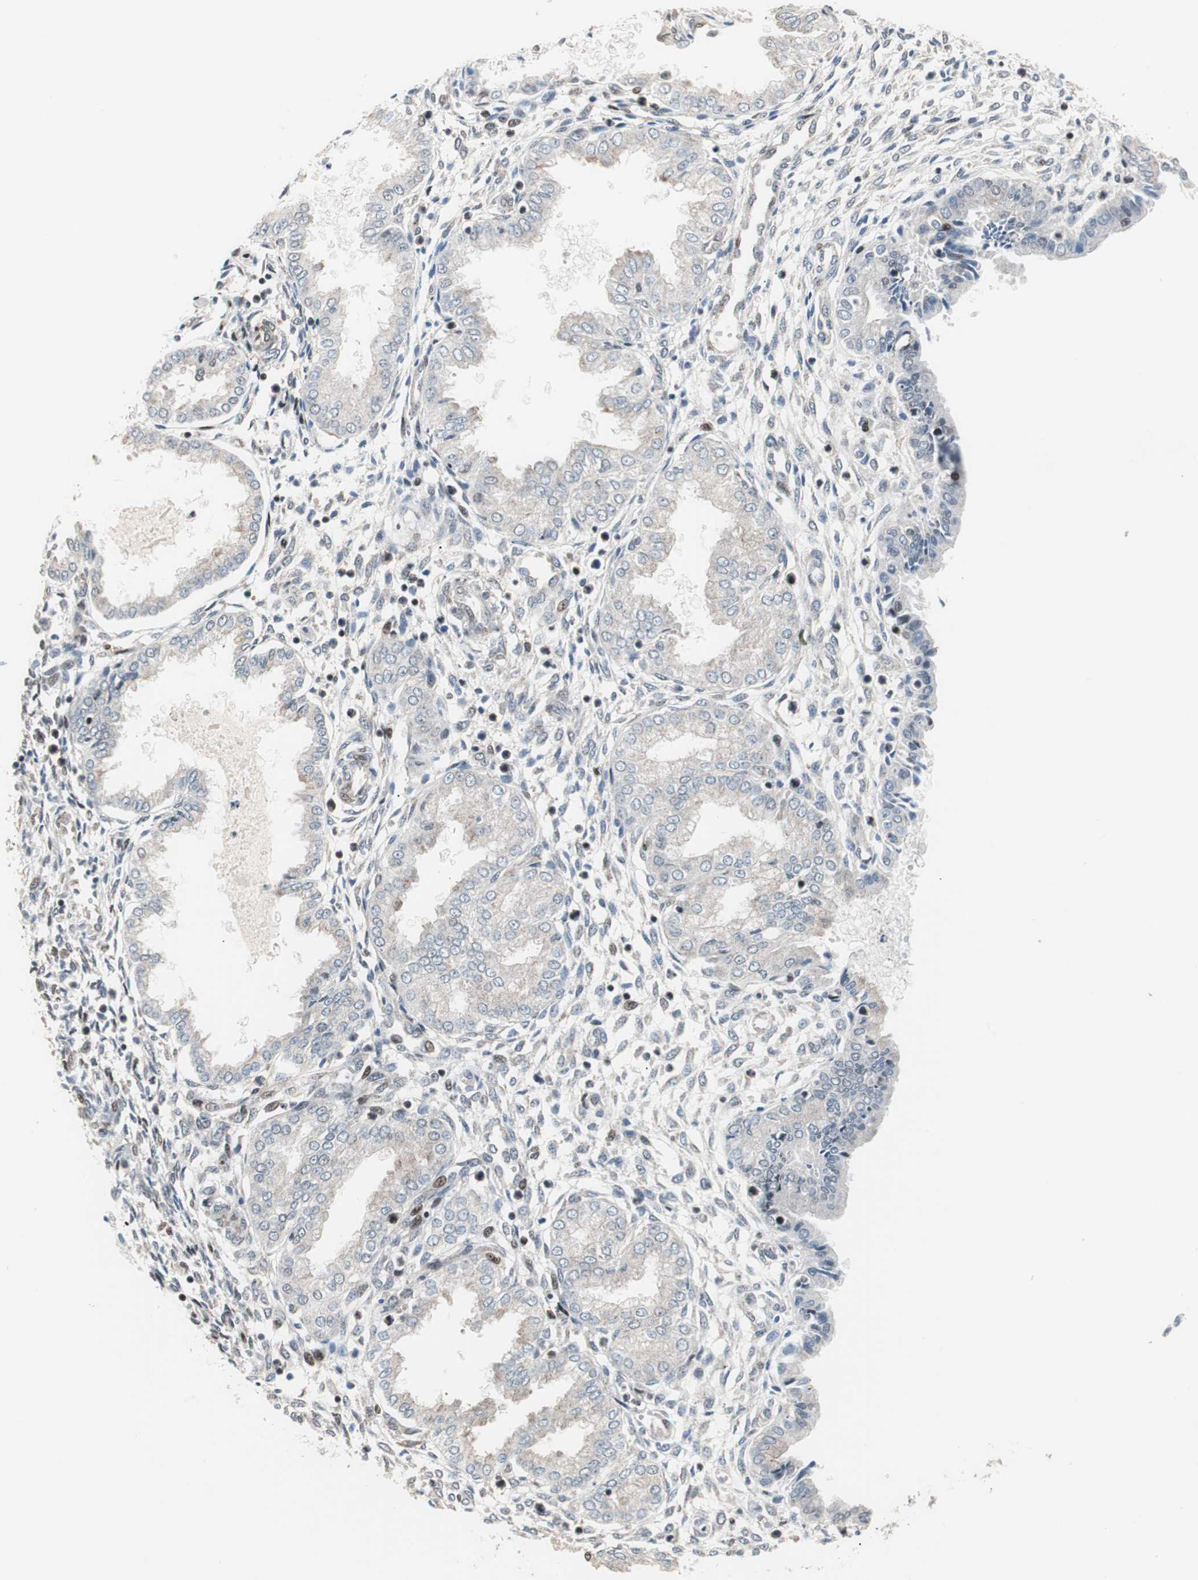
{"staining": {"intensity": "weak", "quantity": "<25%", "location": "nuclear"}, "tissue": "endometrium", "cell_type": "Cells in endometrial stroma", "image_type": "normal", "snomed": [{"axis": "morphology", "description": "Normal tissue, NOS"}, {"axis": "topography", "description": "Endometrium"}], "caption": "Human endometrium stained for a protein using IHC shows no expression in cells in endometrial stroma.", "gene": "POLH", "patient": {"sex": "female", "age": 33}}